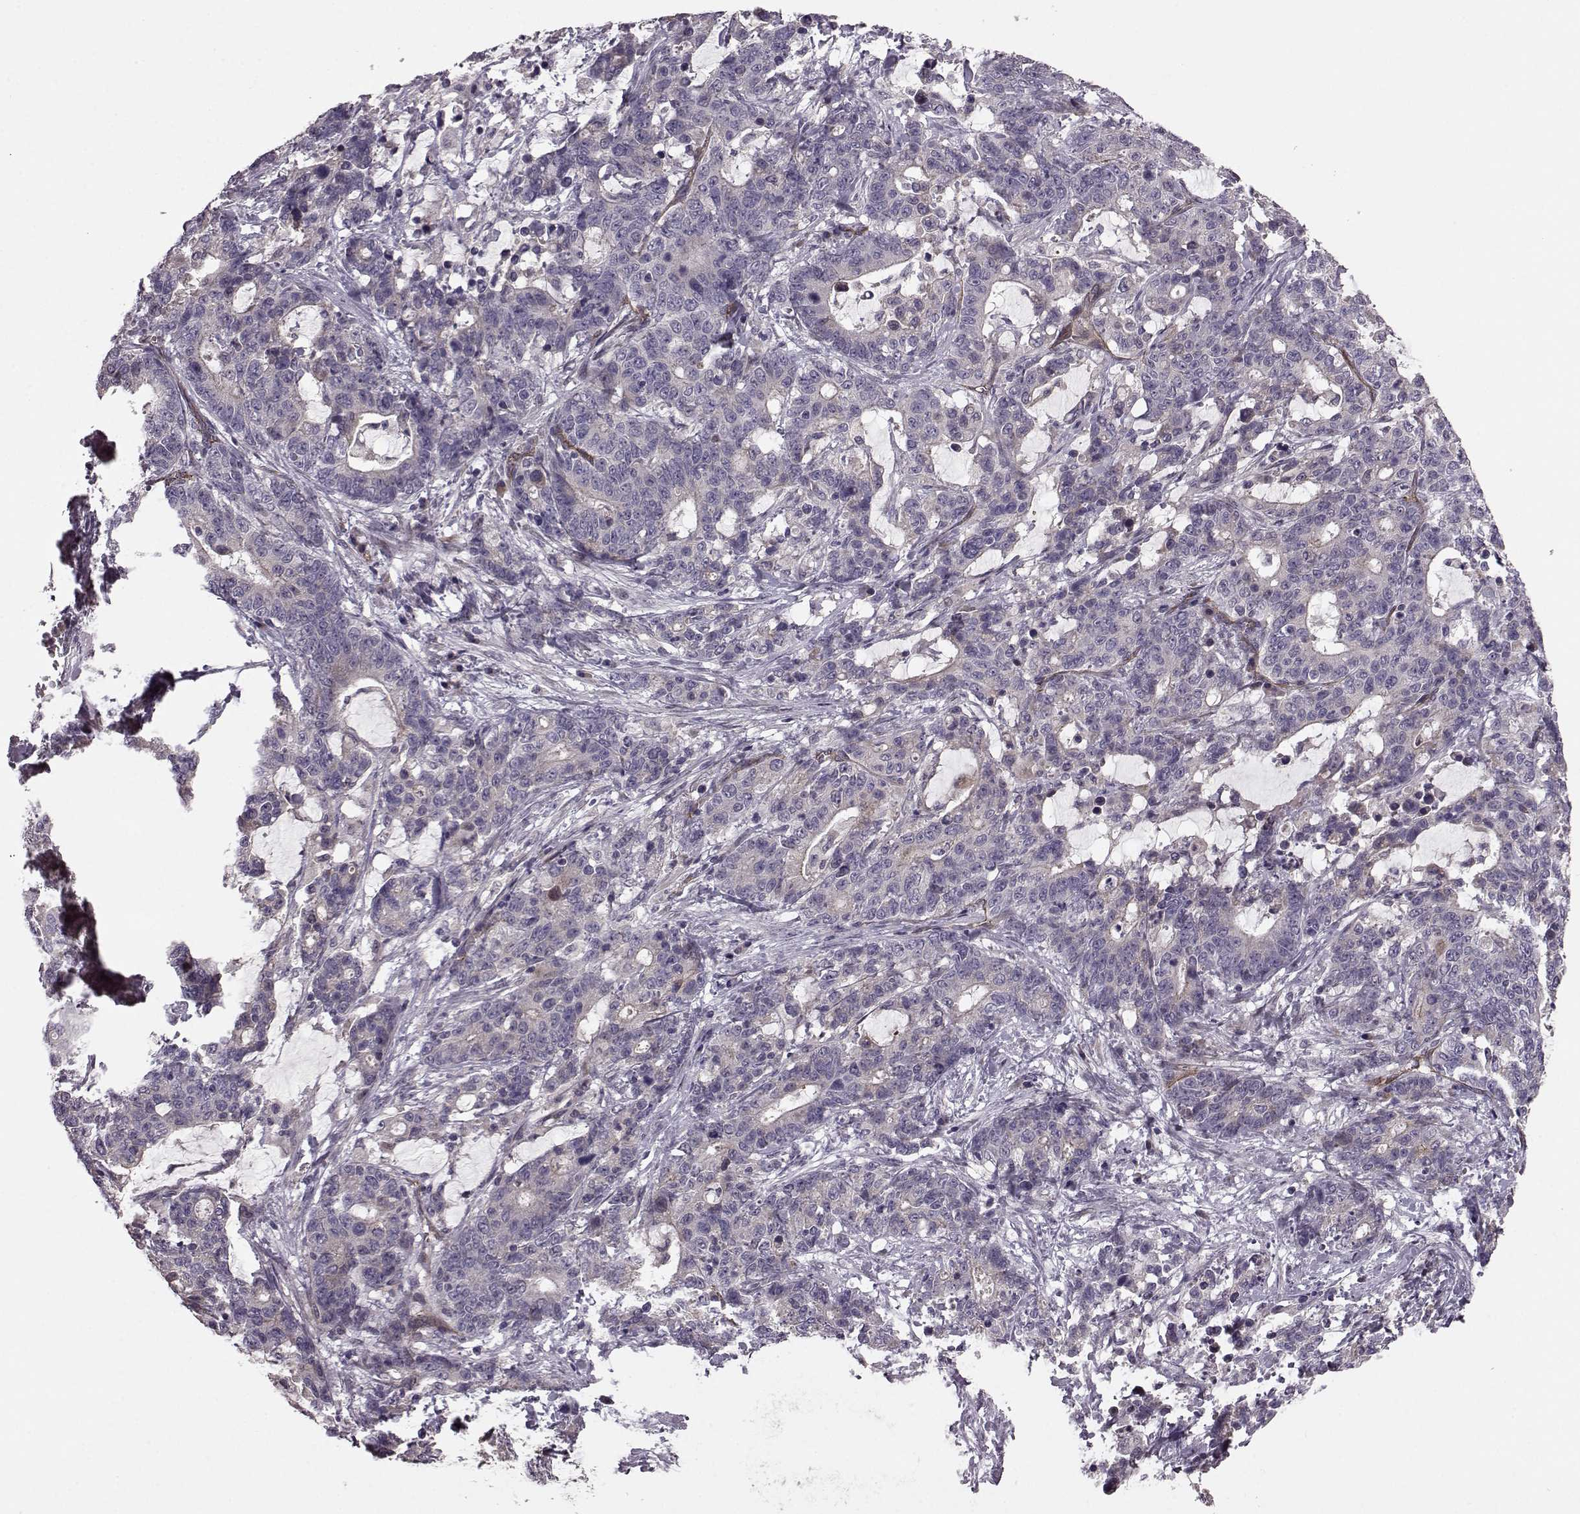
{"staining": {"intensity": "negative", "quantity": "none", "location": "none"}, "tissue": "stomach cancer", "cell_type": "Tumor cells", "image_type": "cancer", "snomed": [{"axis": "morphology", "description": "Normal tissue, NOS"}, {"axis": "morphology", "description": "Adenocarcinoma, NOS"}, {"axis": "topography", "description": "Stomach"}], "caption": "Adenocarcinoma (stomach) was stained to show a protein in brown. There is no significant staining in tumor cells. Brightfield microscopy of IHC stained with DAB (brown) and hematoxylin (blue), captured at high magnification.", "gene": "SYNPO", "patient": {"sex": "female", "age": 64}}